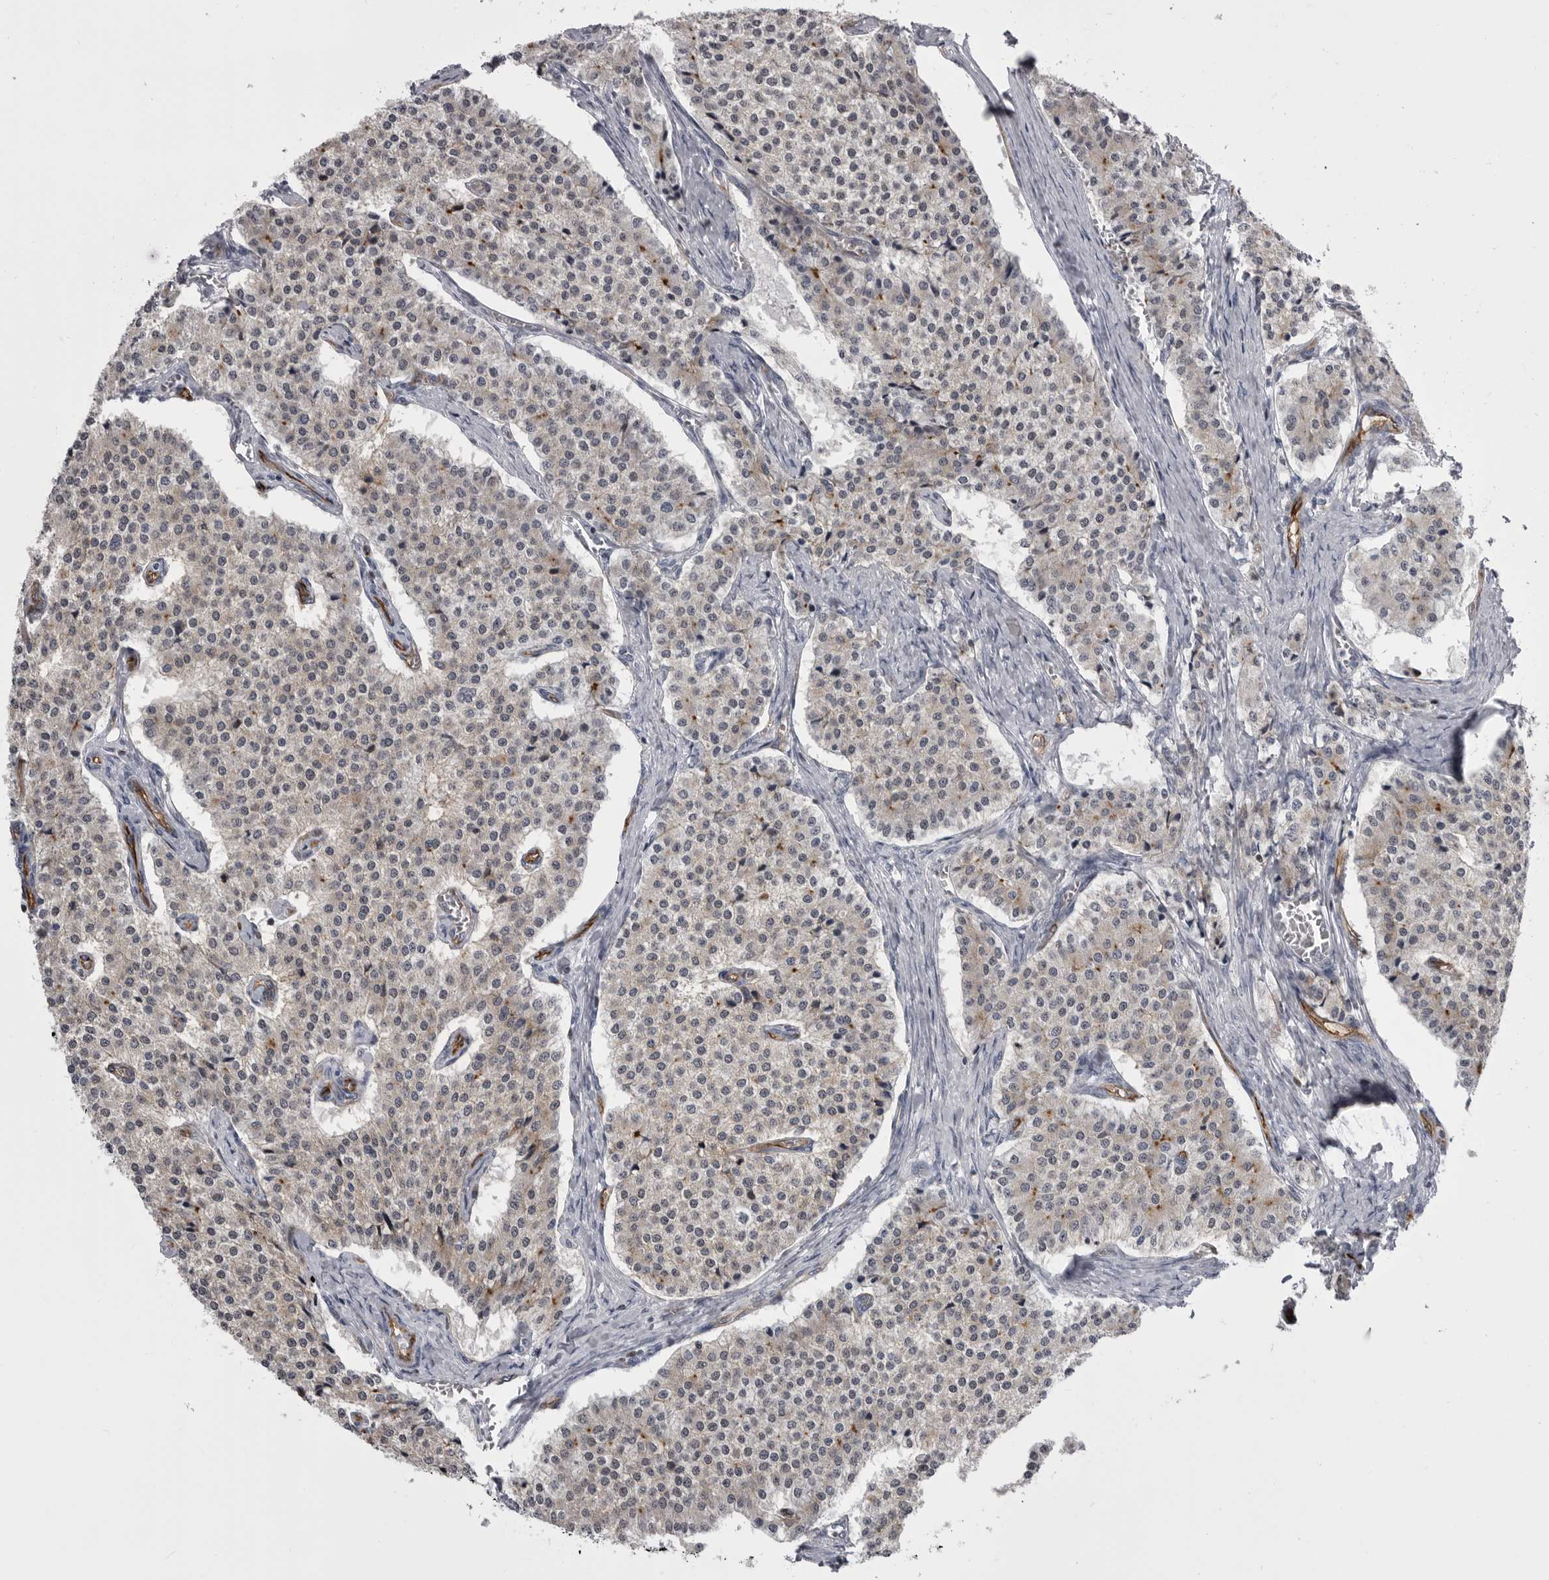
{"staining": {"intensity": "weak", "quantity": "<25%", "location": "cytoplasmic/membranous"}, "tissue": "carcinoid", "cell_type": "Tumor cells", "image_type": "cancer", "snomed": [{"axis": "morphology", "description": "Carcinoid, malignant, NOS"}, {"axis": "topography", "description": "Colon"}], "caption": "The immunohistochemistry image has no significant positivity in tumor cells of carcinoid tissue.", "gene": "OPLAH", "patient": {"sex": "female", "age": 52}}